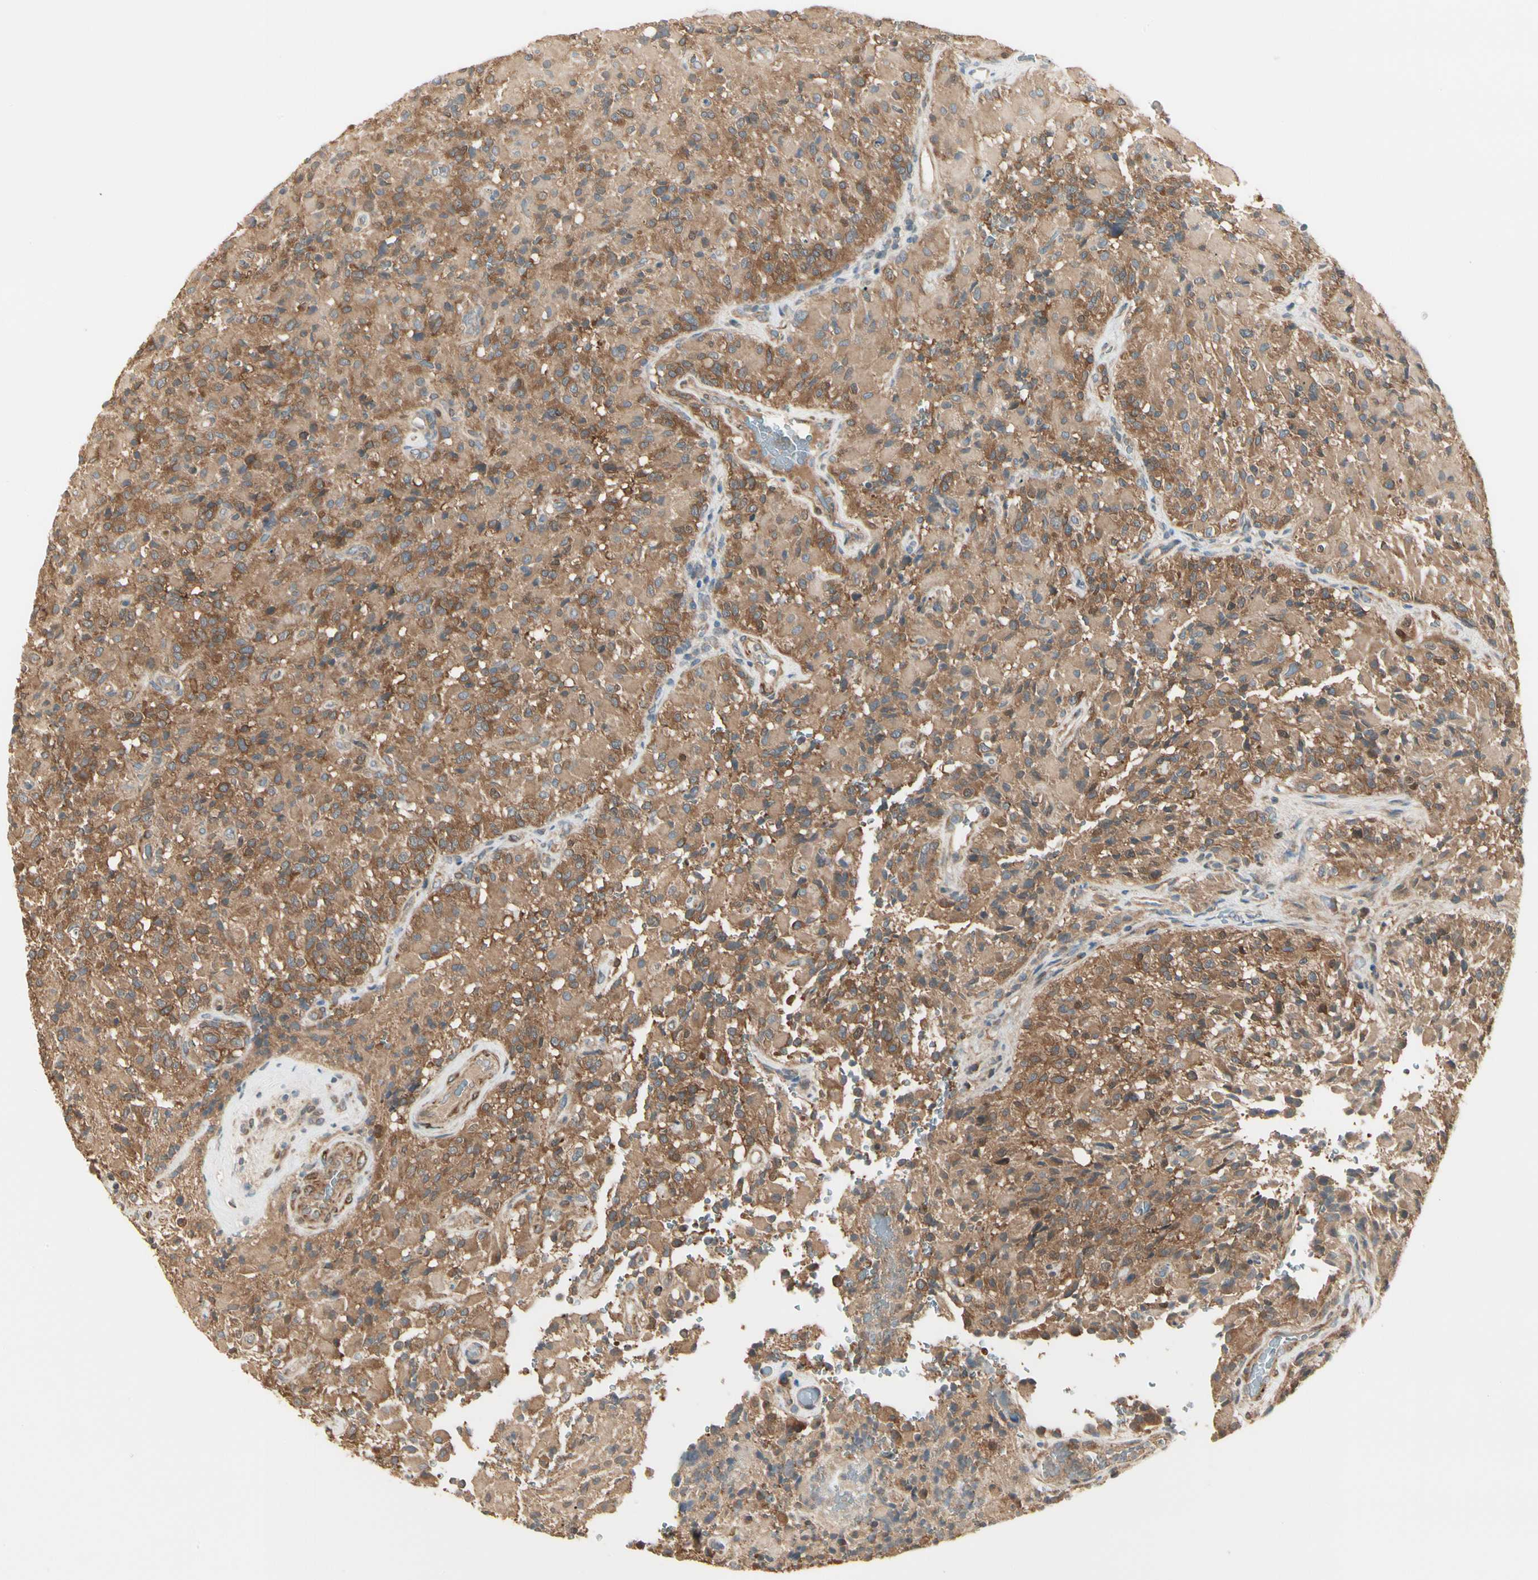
{"staining": {"intensity": "moderate", "quantity": ">75%", "location": "cytoplasmic/membranous"}, "tissue": "glioma", "cell_type": "Tumor cells", "image_type": "cancer", "snomed": [{"axis": "morphology", "description": "Glioma, malignant, High grade"}, {"axis": "topography", "description": "Brain"}], "caption": "Immunohistochemistry (IHC) of human glioma shows medium levels of moderate cytoplasmic/membranous expression in about >75% of tumor cells. (Stains: DAB (3,3'-diaminobenzidine) in brown, nuclei in blue, Microscopy: brightfield microscopy at high magnification).", "gene": "IRAG1", "patient": {"sex": "male", "age": 71}}